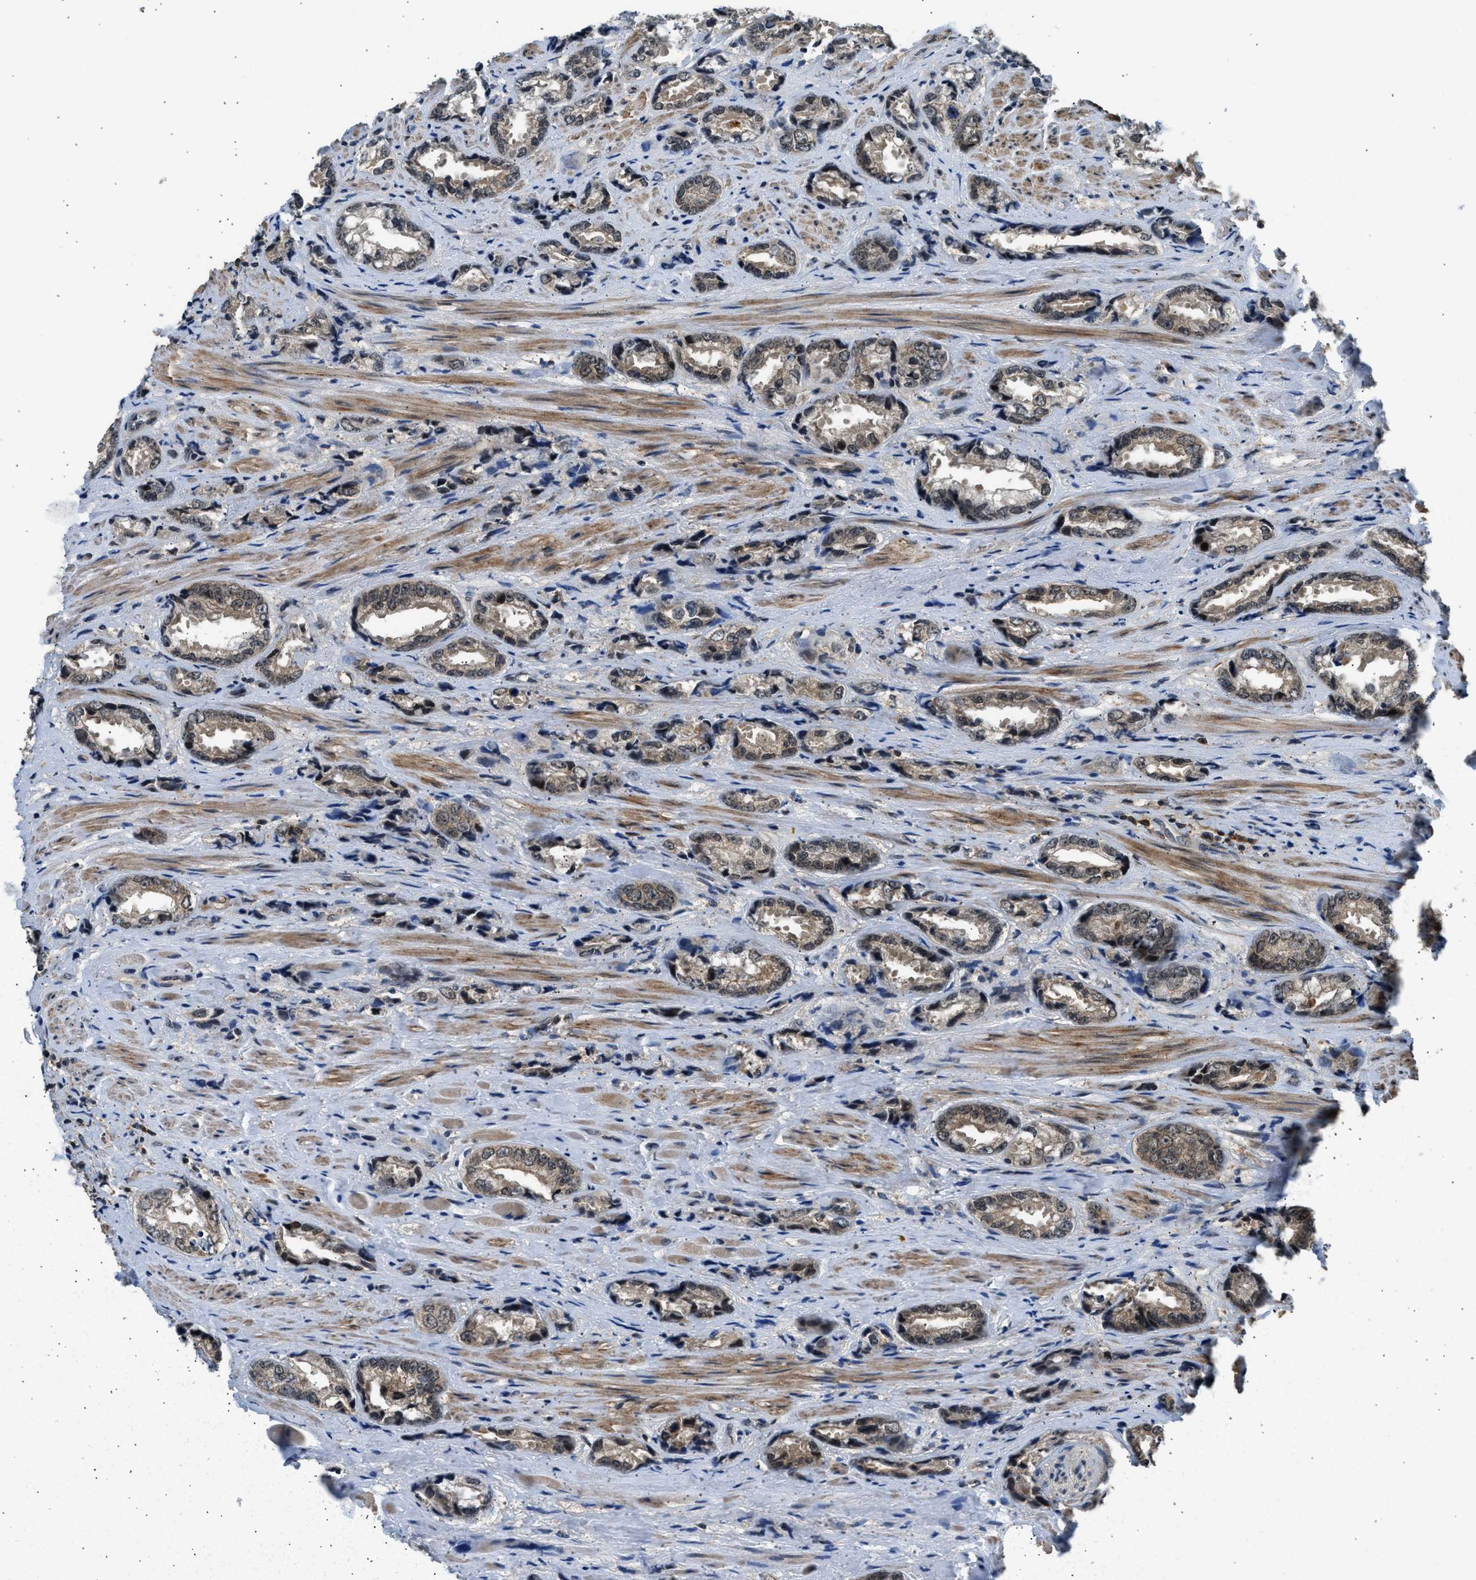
{"staining": {"intensity": "weak", "quantity": ">75%", "location": "cytoplasmic/membranous"}, "tissue": "prostate cancer", "cell_type": "Tumor cells", "image_type": "cancer", "snomed": [{"axis": "morphology", "description": "Adenocarcinoma, High grade"}, {"axis": "topography", "description": "Prostate"}], "caption": "Brown immunohistochemical staining in prostate cancer (high-grade adenocarcinoma) reveals weak cytoplasmic/membranous positivity in about >75% of tumor cells.", "gene": "MTMR1", "patient": {"sex": "male", "age": 61}}